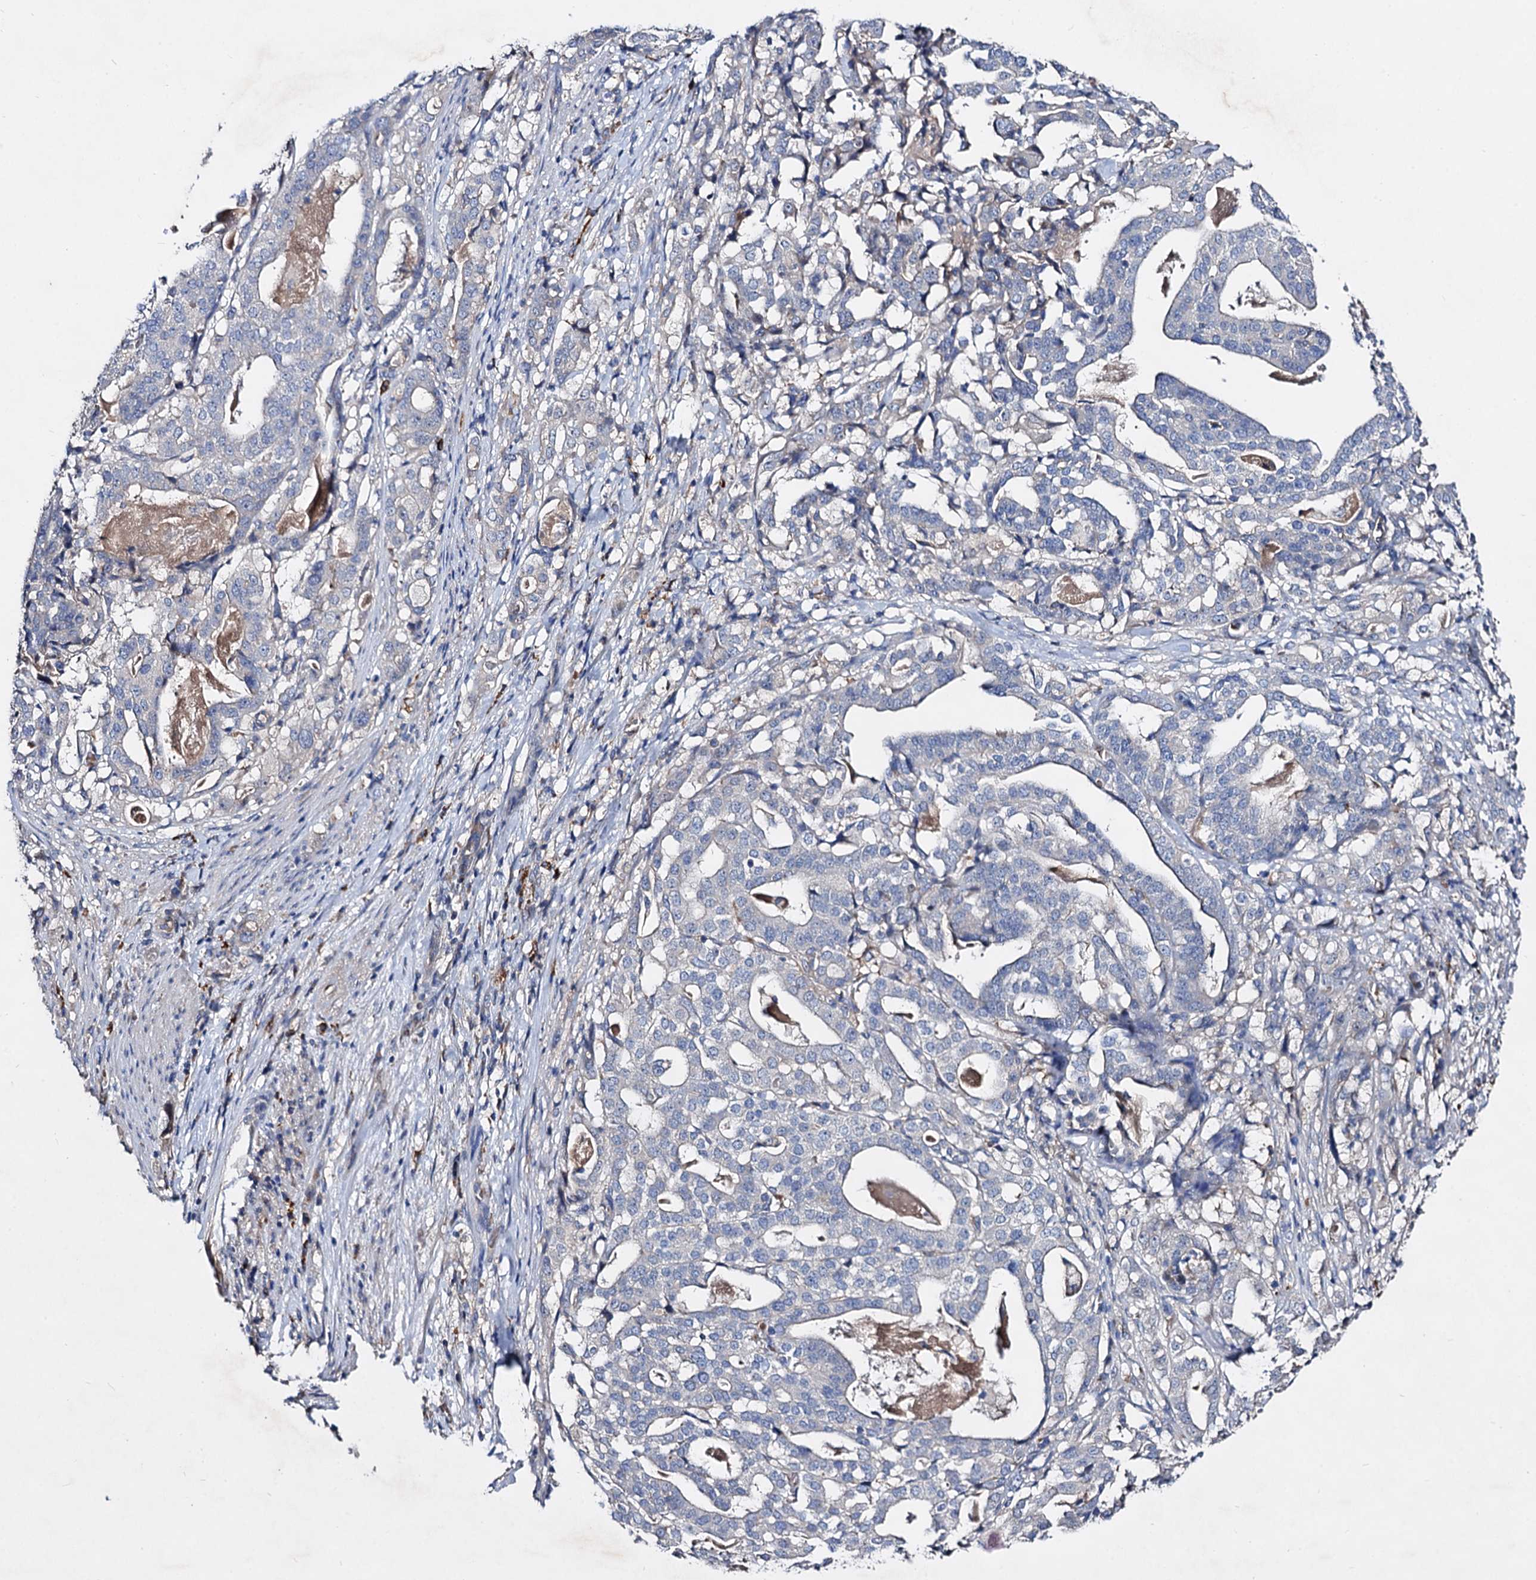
{"staining": {"intensity": "negative", "quantity": "none", "location": "none"}, "tissue": "stomach cancer", "cell_type": "Tumor cells", "image_type": "cancer", "snomed": [{"axis": "morphology", "description": "Adenocarcinoma, NOS"}, {"axis": "topography", "description": "Stomach"}], "caption": "Human stomach adenocarcinoma stained for a protein using immunohistochemistry displays no expression in tumor cells.", "gene": "HVCN1", "patient": {"sex": "male", "age": 48}}